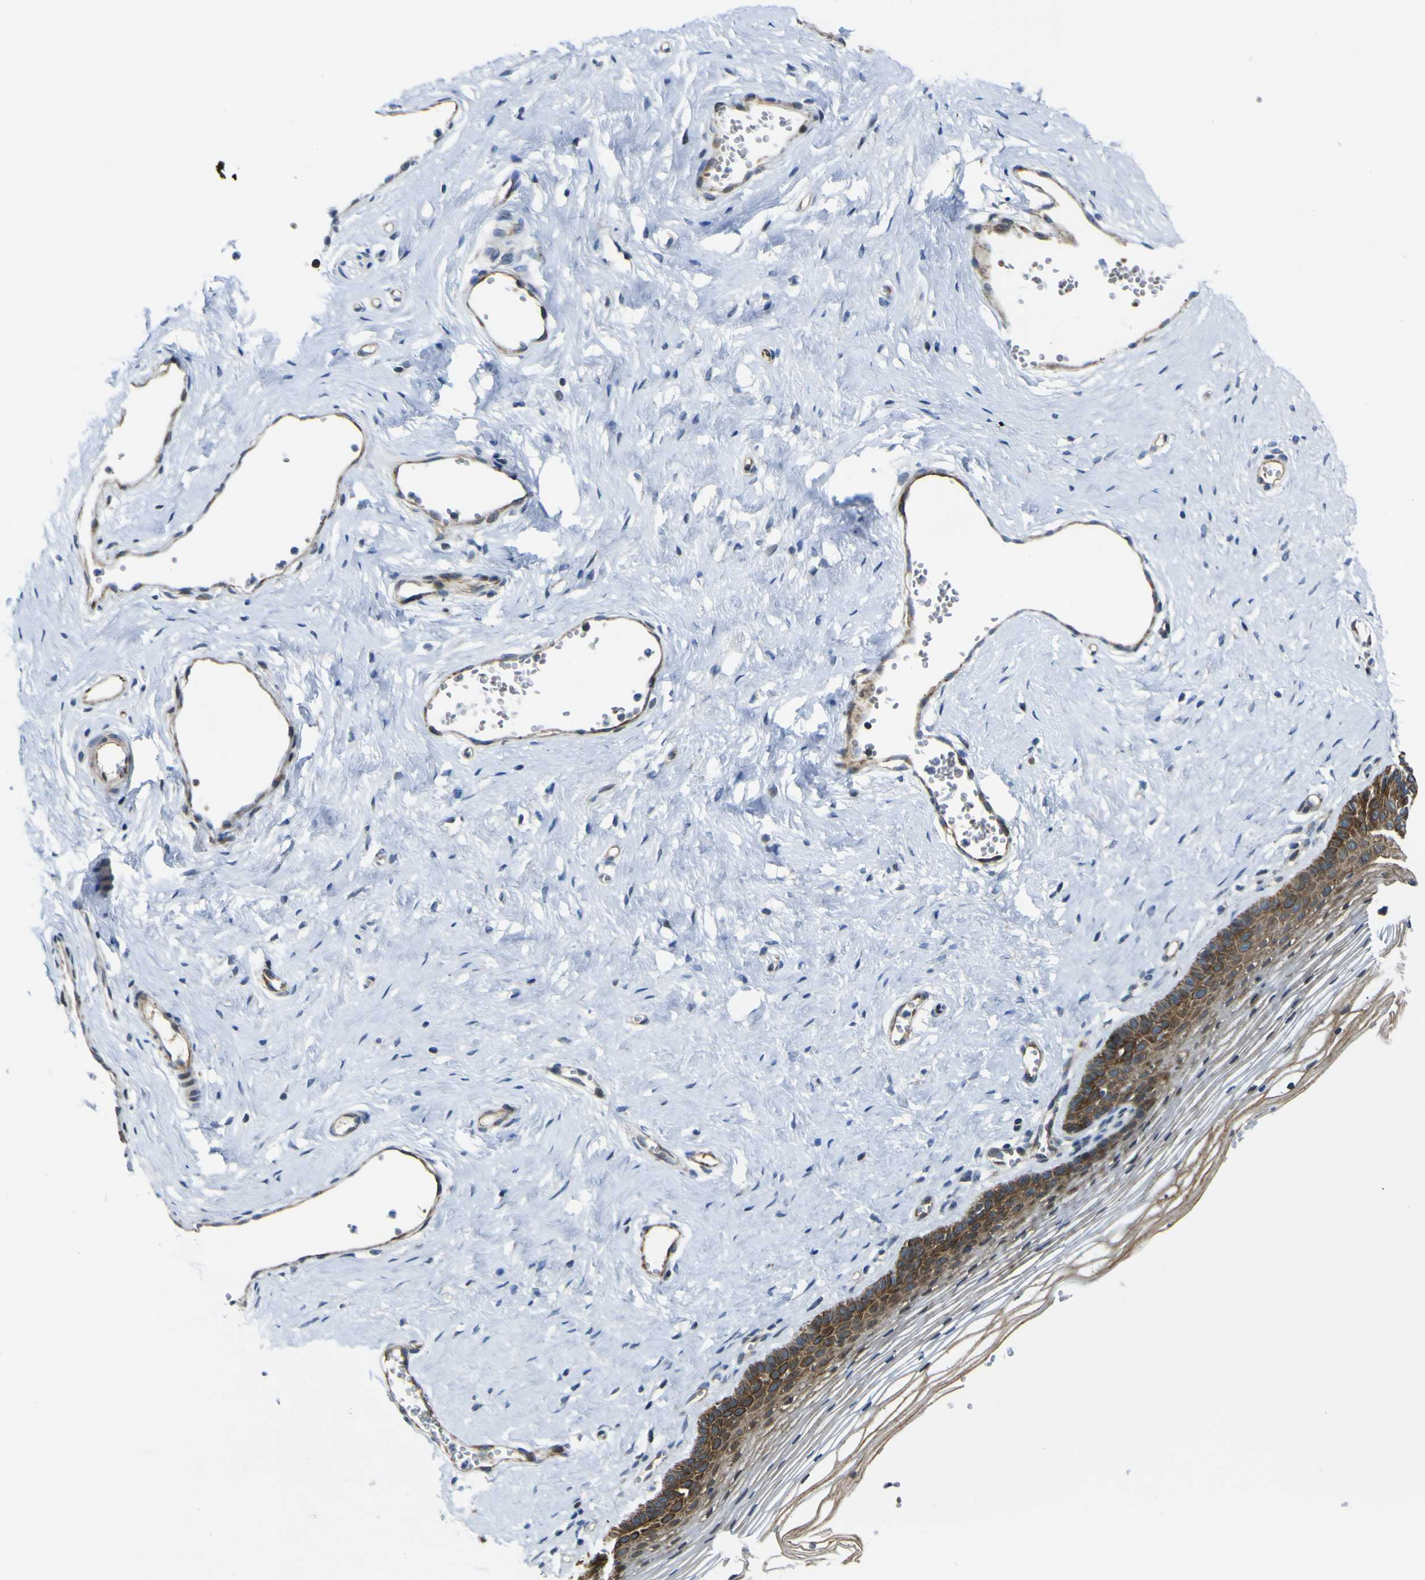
{"staining": {"intensity": "strong", "quantity": ">75%", "location": "cytoplasmic/membranous"}, "tissue": "vagina", "cell_type": "Squamous epithelial cells", "image_type": "normal", "snomed": [{"axis": "morphology", "description": "Normal tissue, NOS"}, {"axis": "topography", "description": "Vagina"}], "caption": "A brown stain shows strong cytoplasmic/membranous expression of a protein in squamous epithelial cells of normal human vagina.", "gene": "KDM7A", "patient": {"sex": "female", "age": 32}}